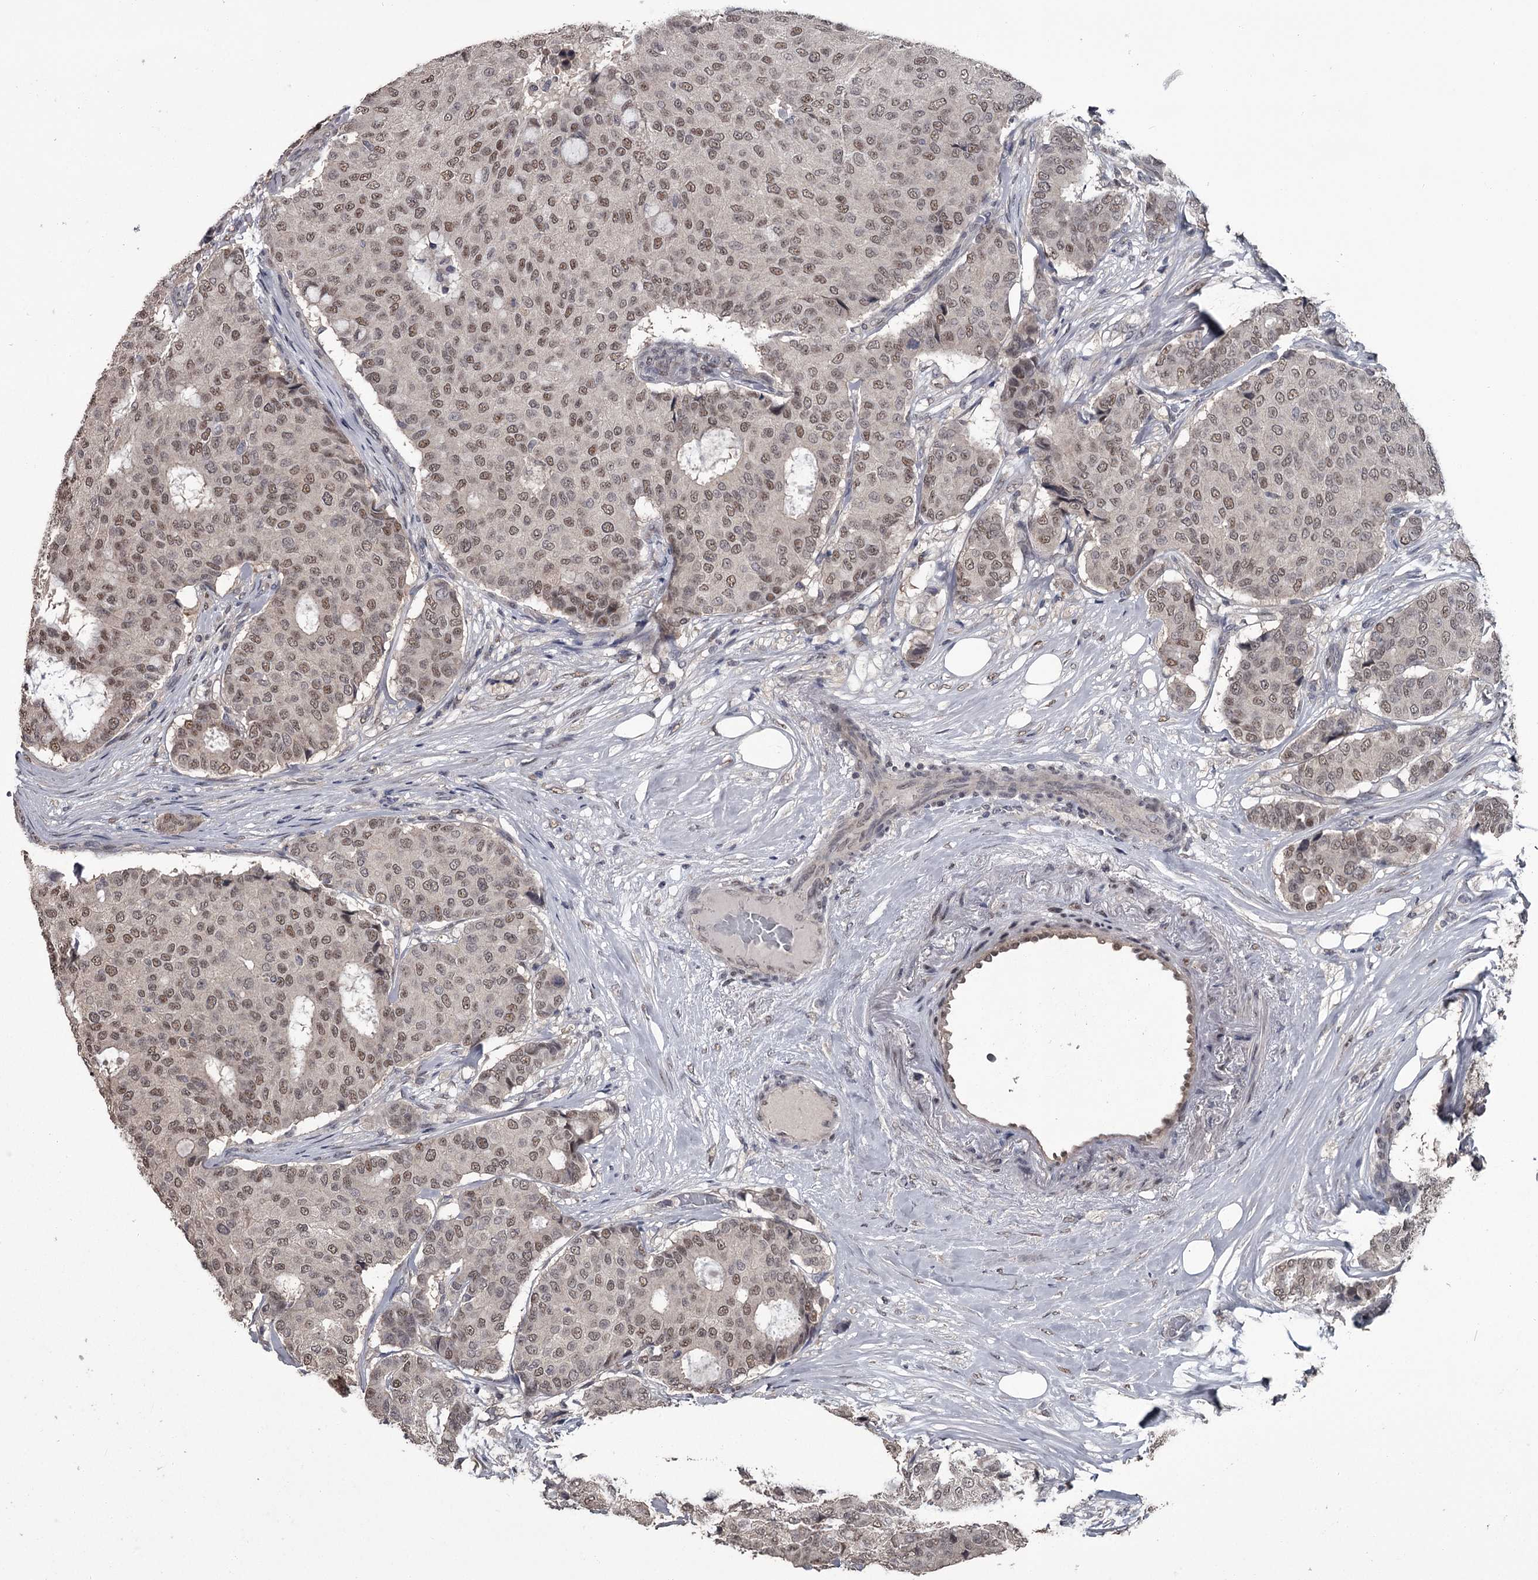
{"staining": {"intensity": "moderate", "quantity": ">75%", "location": "nuclear"}, "tissue": "breast cancer", "cell_type": "Tumor cells", "image_type": "cancer", "snomed": [{"axis": "morphology", "description": "Duct carcinoma"}, {"axis": "topography", "description": "Breast"}], "caption": "Moderate nuclear positivity for a protein is seen in about >75% of tumor cells of intraductal carcinoma (breast) using immunohistochemistry (IHC).", "gene": "PRPF40B", "patient": {"sex": "female", "age": 75}}